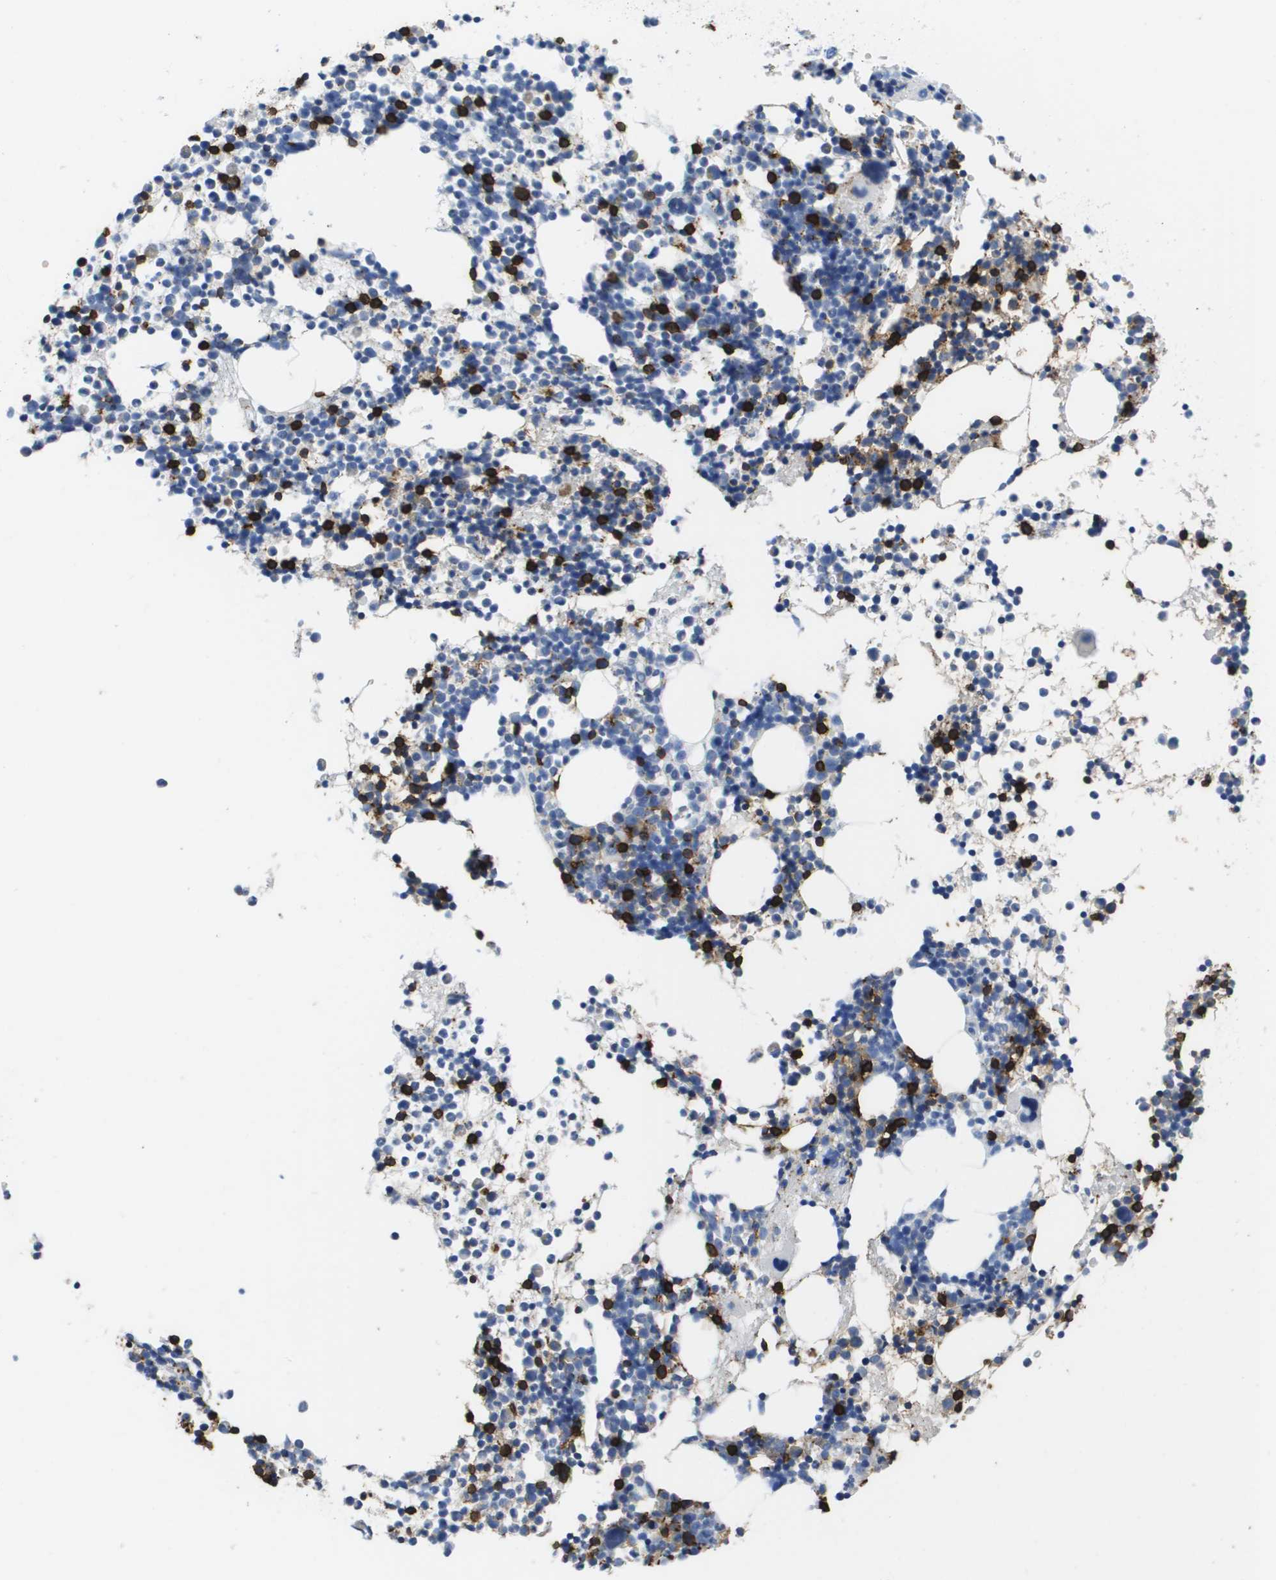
{"staining": {"intensity": "strong", "quantity": "<25%", "location": "cytoplasmic/membranous"}, "tissue": "bone marrow", "cell_type": "Hematopoietic cells", "image_type": "normal", "snomed": [{"axis": "morphology", "description": "Normal tissue, NOS"}, {"axis": "morphology", "description": "Inflammation, NOS"}, {"axis": "topography", "description": "Bone marrow"}], "caption": "Normal bone marrow exhibits strong cytoplasmic/membranous positivity in approximately <25% of hematopoietic cells, visualized by immunohistochemistry. The staining was performed using DAB to visualize the protein expression in brown, while the nuclei were stained in blue with hematoxylin (Magnification: 20x).", "gene": "MS4A1", "patient": {"sex": "female", "age": 61}}